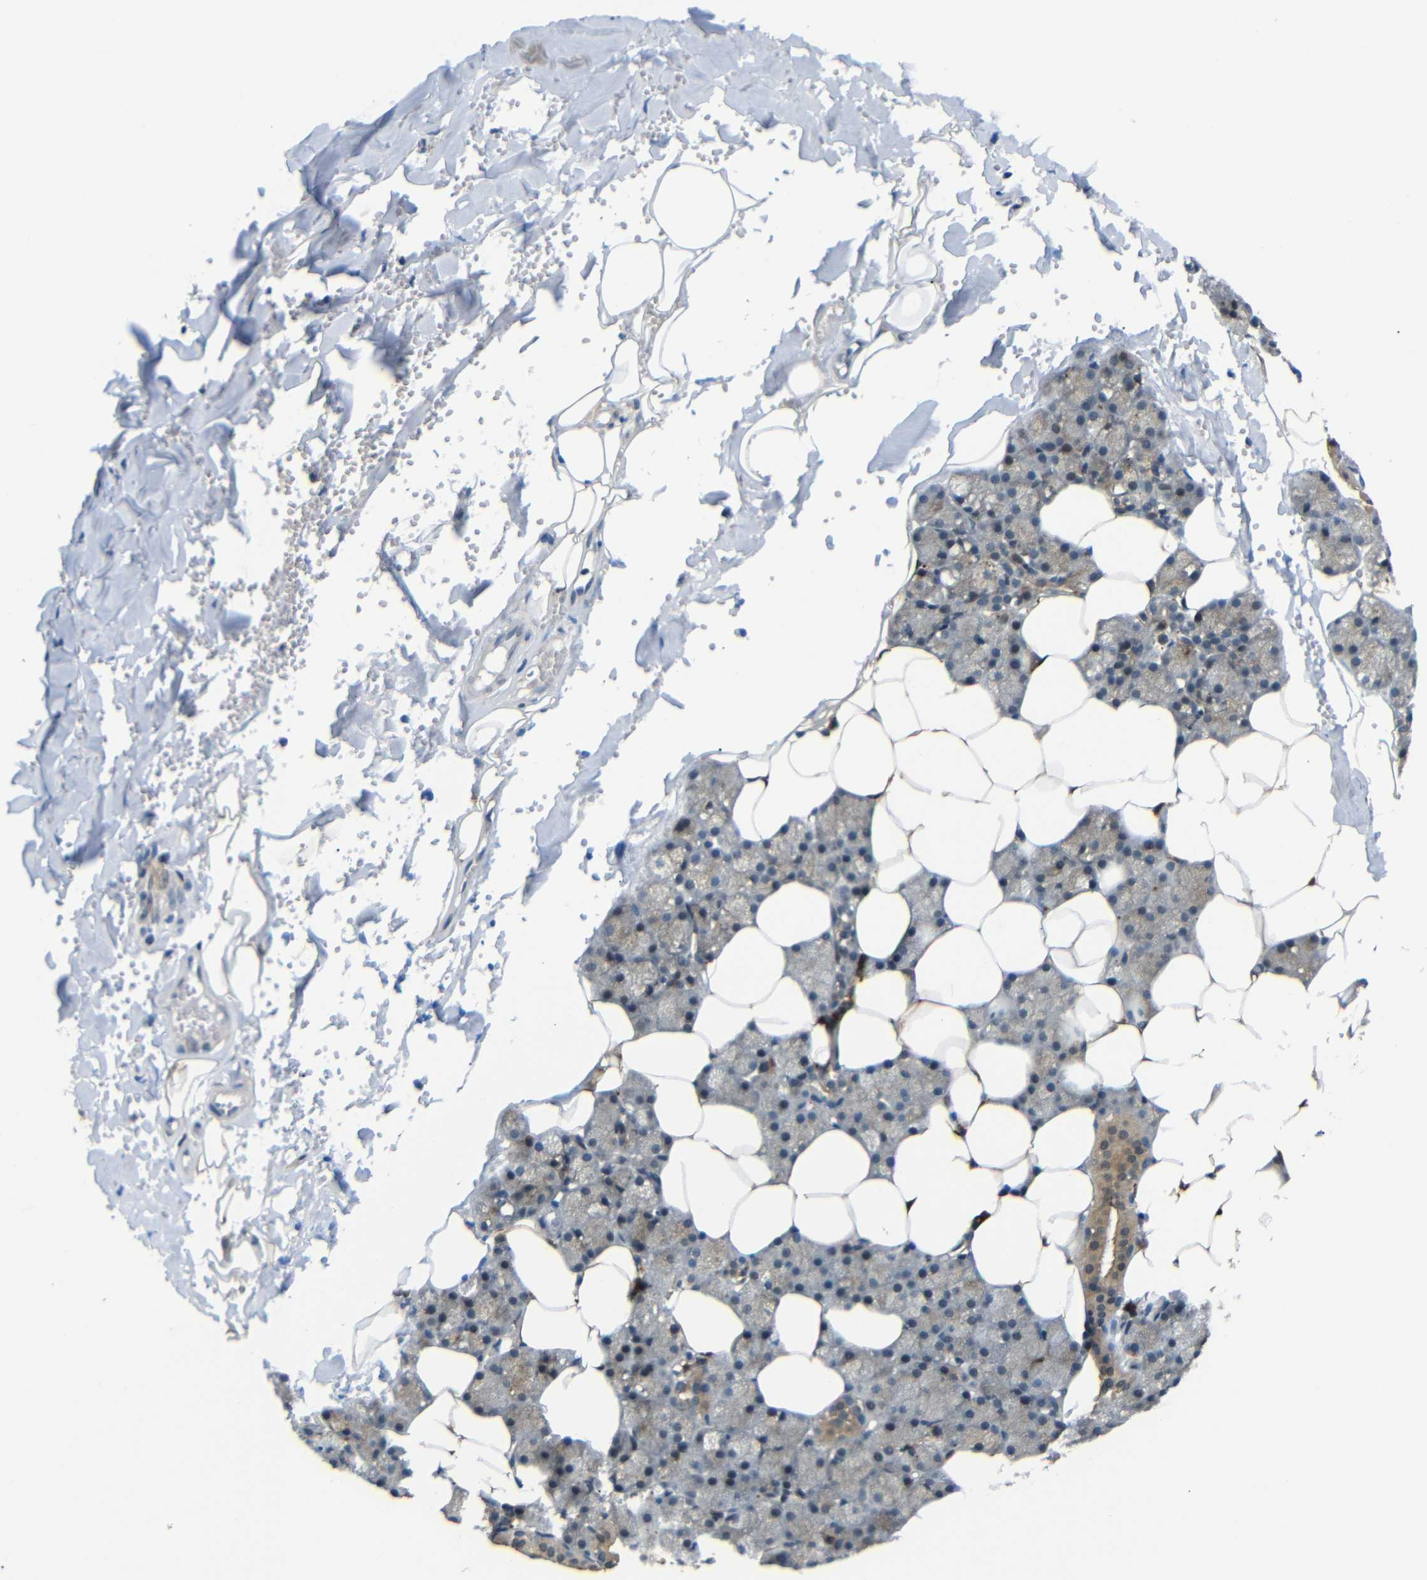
{"staining": {"intensity": "moderate", "quantity": ">75%", "location": "cytoplasmic/membranous"}, "tissue": "salivary gland", "cell_type": "Glandular cells", "image_type": "normal", "snomed": [{"axis": "morphology", "description": "Normal tissue, NOS"}, {"axis": "topography", "description": "Salivary gland"}], "caption": "A brown stain labels moderate cytoplasmic/membranous expression of a protein in glandular cells of normal human salivary gland.", "gene": "SYDE1", "patient": {"sex": "male", "age": 62}}